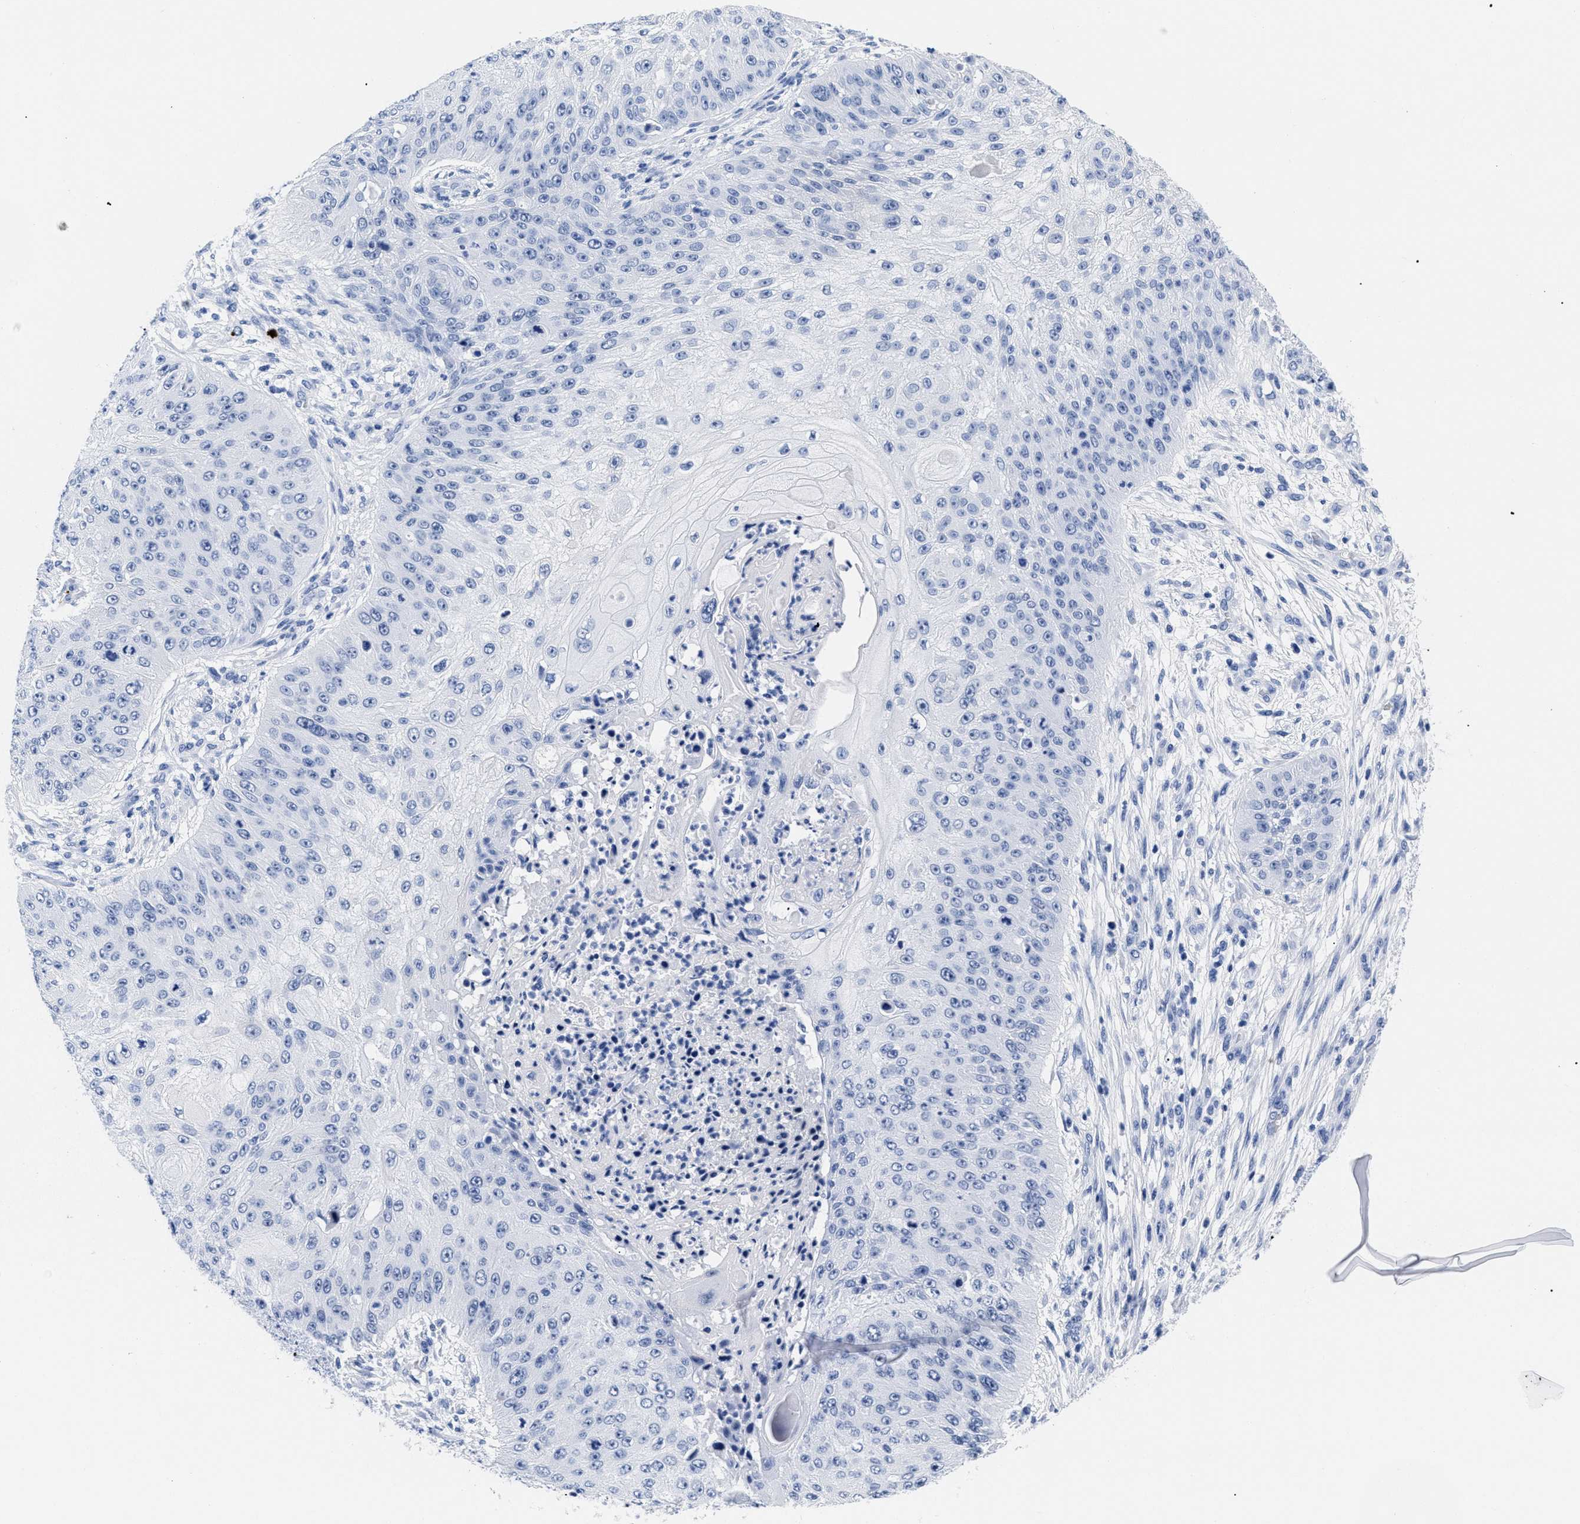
{"staining": {"intensity": "negative", "quantity": "none", "location": "none"}, "tissue": "skin cancer", "cell_type": "Tumor cells", "image_type": "cancer", "snomed": [{"axis": "morphology", "description": "Squamous cell carcinoma, NOS"}, {"axis": "topography", "description": "Skin"}], "caption": "Tumor cells are negative for brown protein staining in skin squamous cell carcinoma.", "gene": "TREML1", "patient": {"sex": "female", "age": 80}}